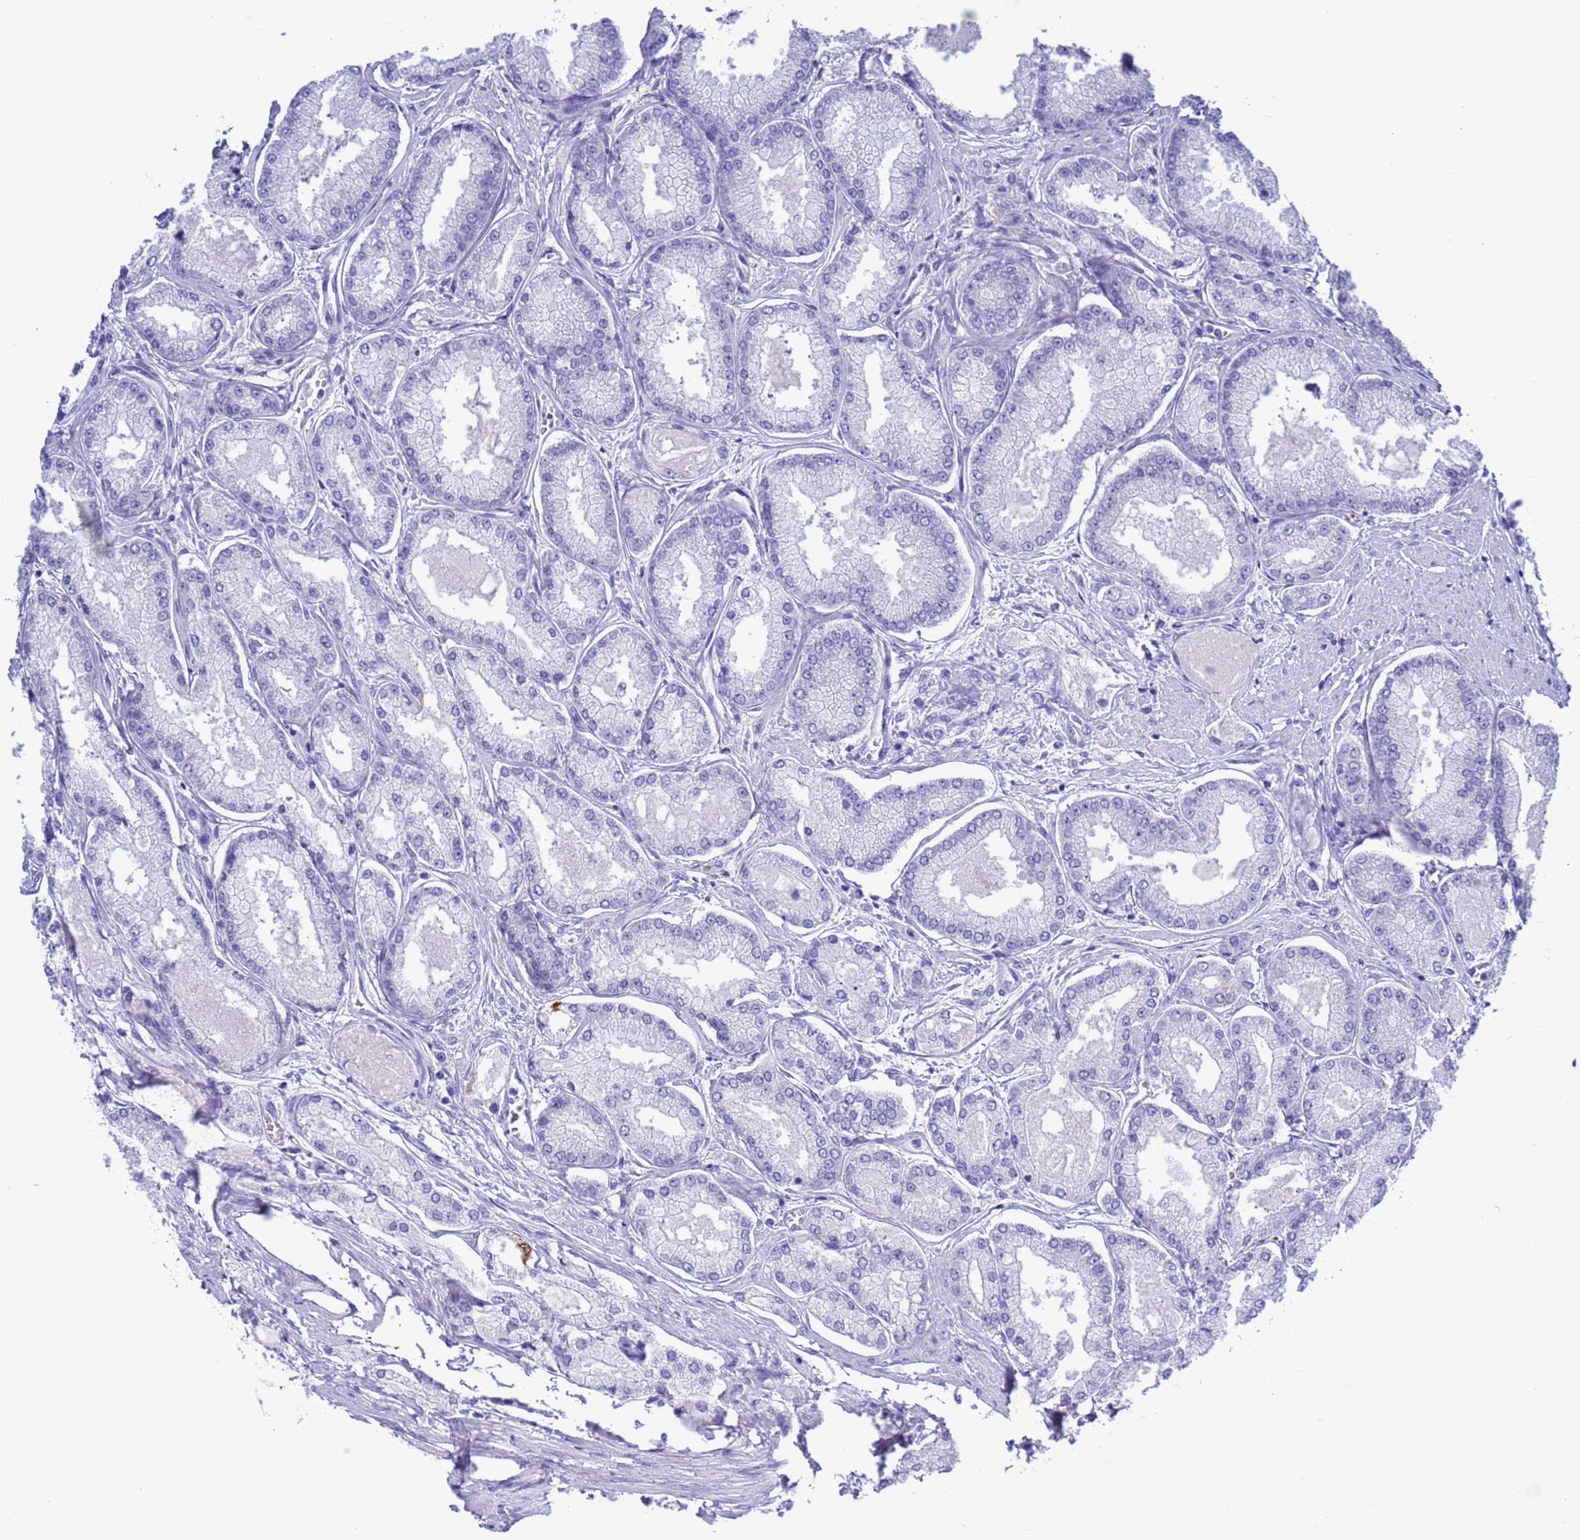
{"staining": {"intensity": "negative", "quantity": "none", "location": "none"}, "tissue": "prostate cancer", "cell_type": "Tumor cells", "image_type": "cancer", "snomed": [{"axis": "morphology", "description": "Adenocarcinoma, Low grade"}, {"axis": "topography", "description": "Prostate"}], "caption": "Tumor cells are negative for brown protein staining in prostate cancer (low-grade adenocarcinoma).", "gene": "GSTM1", "patient": {"sex": "male", "age": 74}}